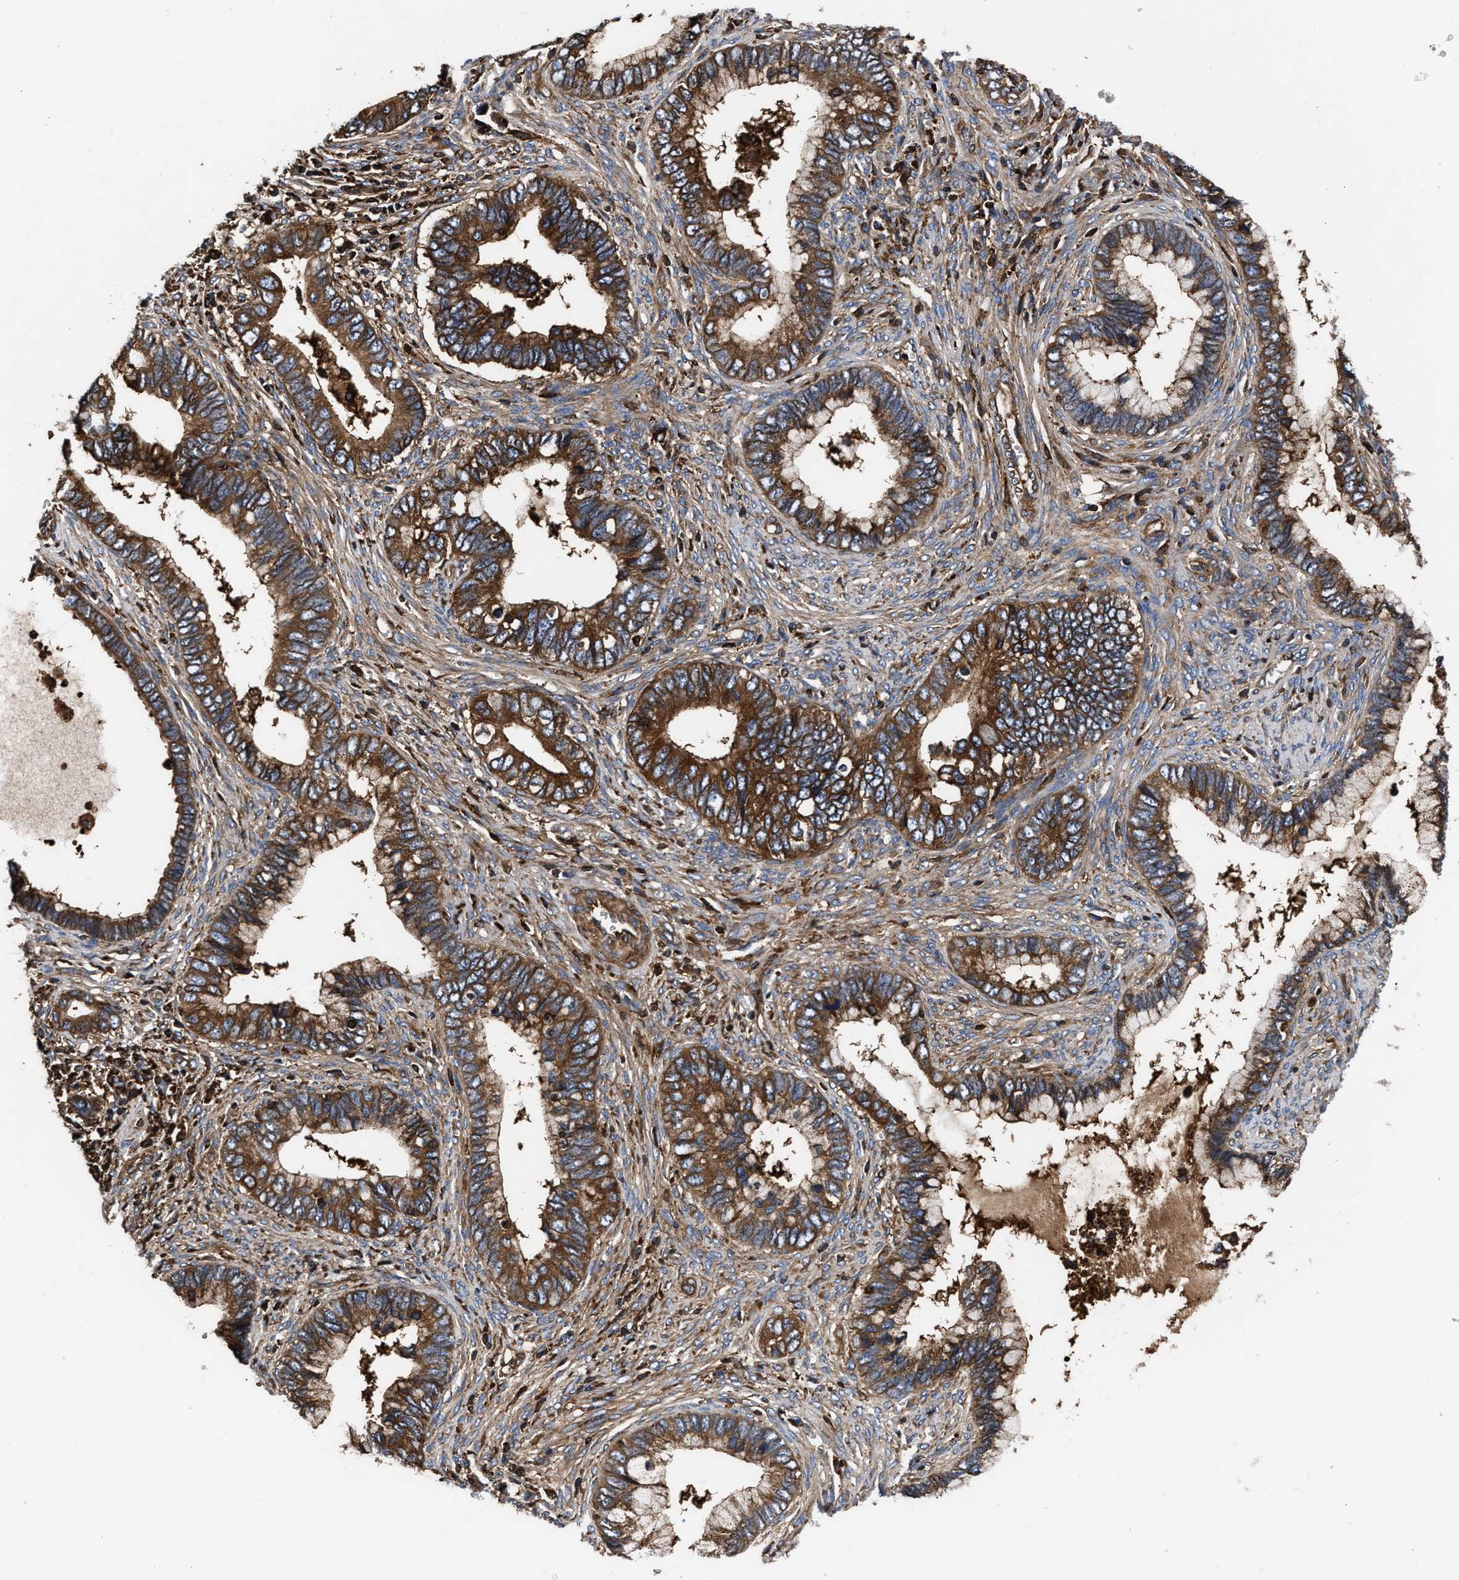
{"staining": {"intensity": "strong", "quantity": ">75%", "location": "cytoplasmic/membranous"}, "tissue": "cervical cancer", "cell_type": "Tumor cells", "image_type": "cancer", "snomed": [{"axis": "morphology", "description": "Adenocarcinoma, NOS"}, {"axis": "topography", "description": "Cervix"}], "caption": "Immunohistochemical staining of cervical cancer (adenocarcinoma) shows high levels of strong cytoplasmic/membranous protein positivity in approximately >75% of tumor cells.", "gene": "KYAT1", "patient": {"sex": "female", "age": 44}}